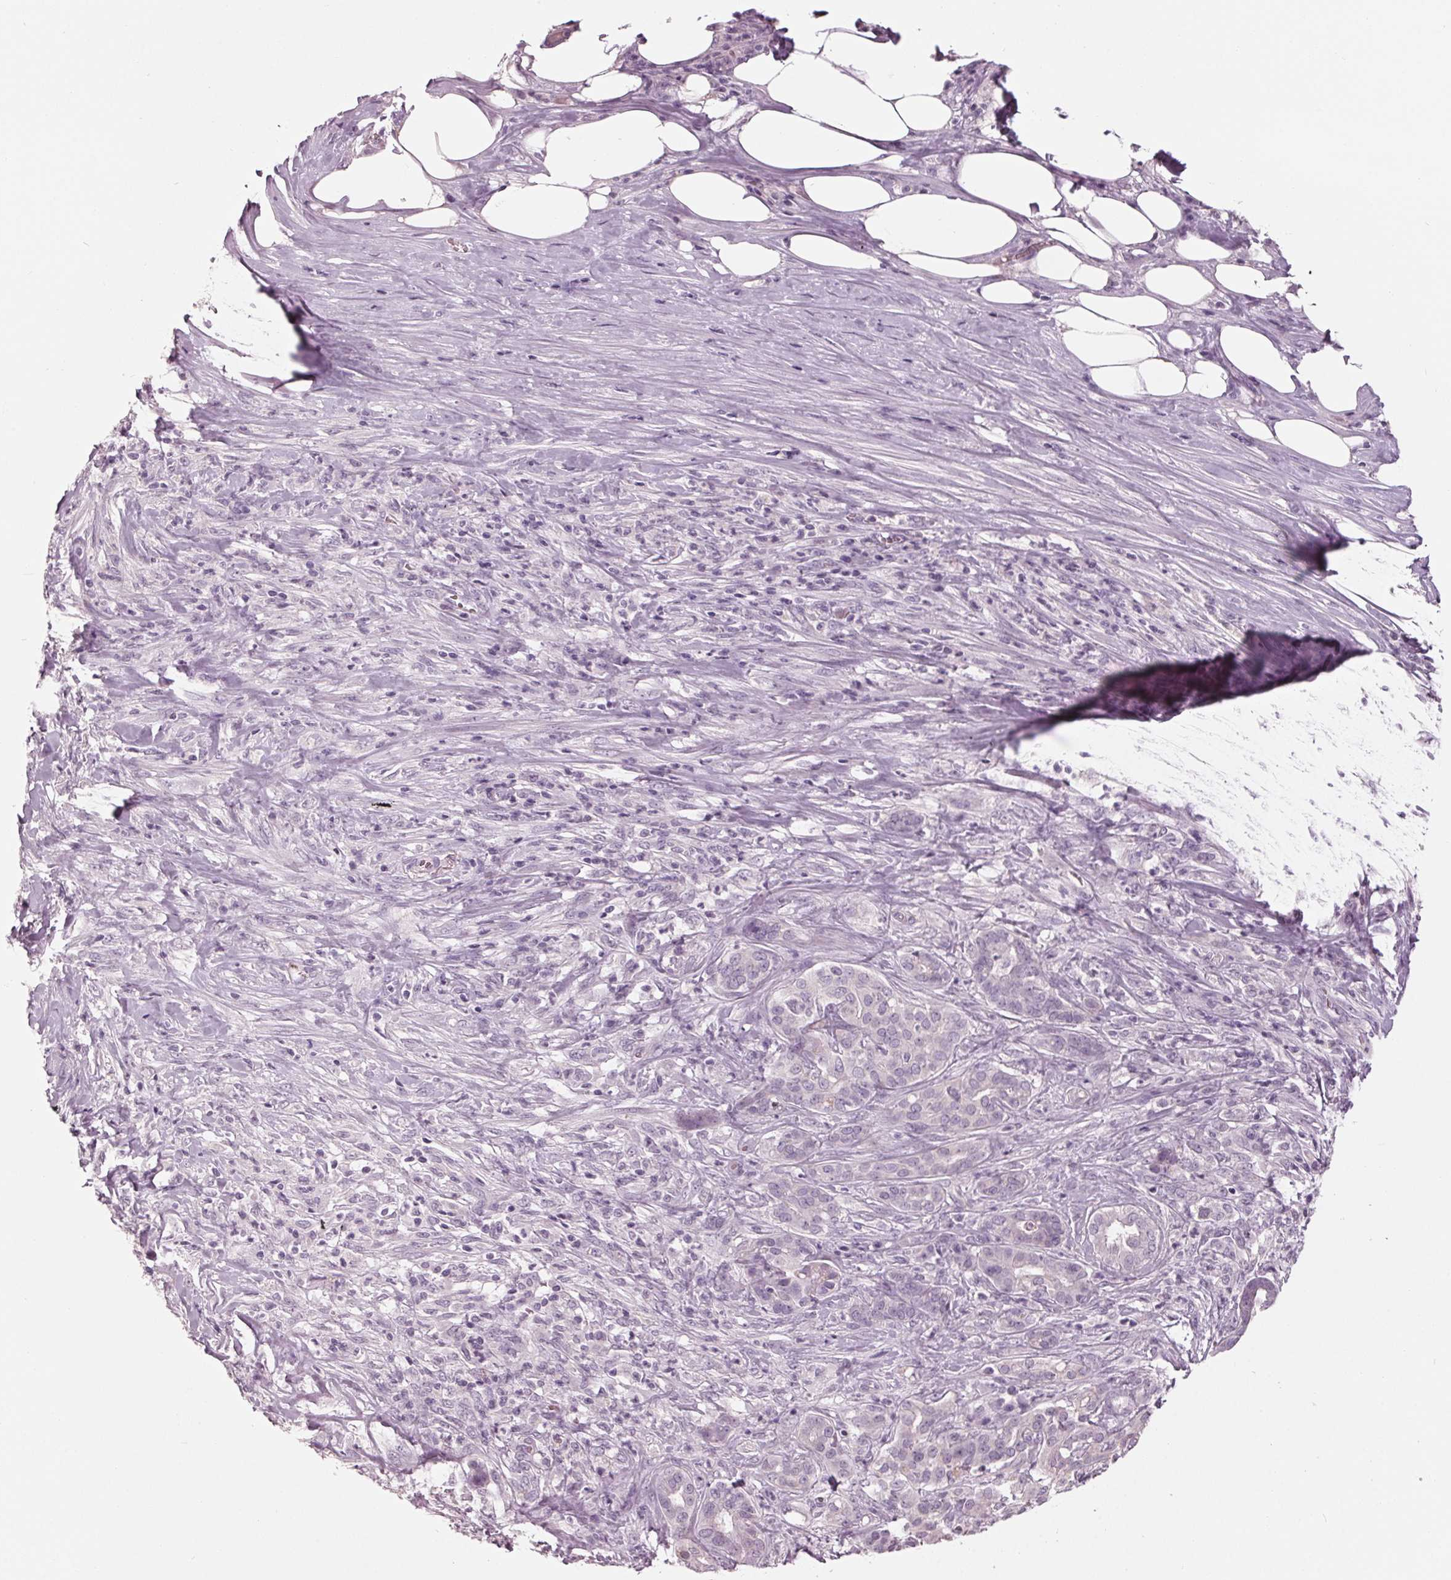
{"staining": {"intensity": "negative", "quantity": "none", "location": "none"}, "tissue": "pancreatic cancer", "cell_type": "Tumor cells", "image_type": "cancer", "snomed": [{"axis": "morphology", "description": "Normal tissue, NOS"}, {"axis": "morphology", "description": "Inflammation, NOS"}, {"axis": "morphology", "description": "Adenocarcinoma, NOS"}, {"axis": "topography", "description": "Pancreas"}], "caption": "An immunohistochemistry micrograph of pancreatic adenocarcinoma is shown. There is no staining in tumor cells of pancreatic adenocarcinoma. (Stains: DAB IHC with hematoxylin counter stain, Microscopy: brightfield microscopy at high magnification).", "gene": "TNNC2", "patient": {"sex": "male", "age": 57}}